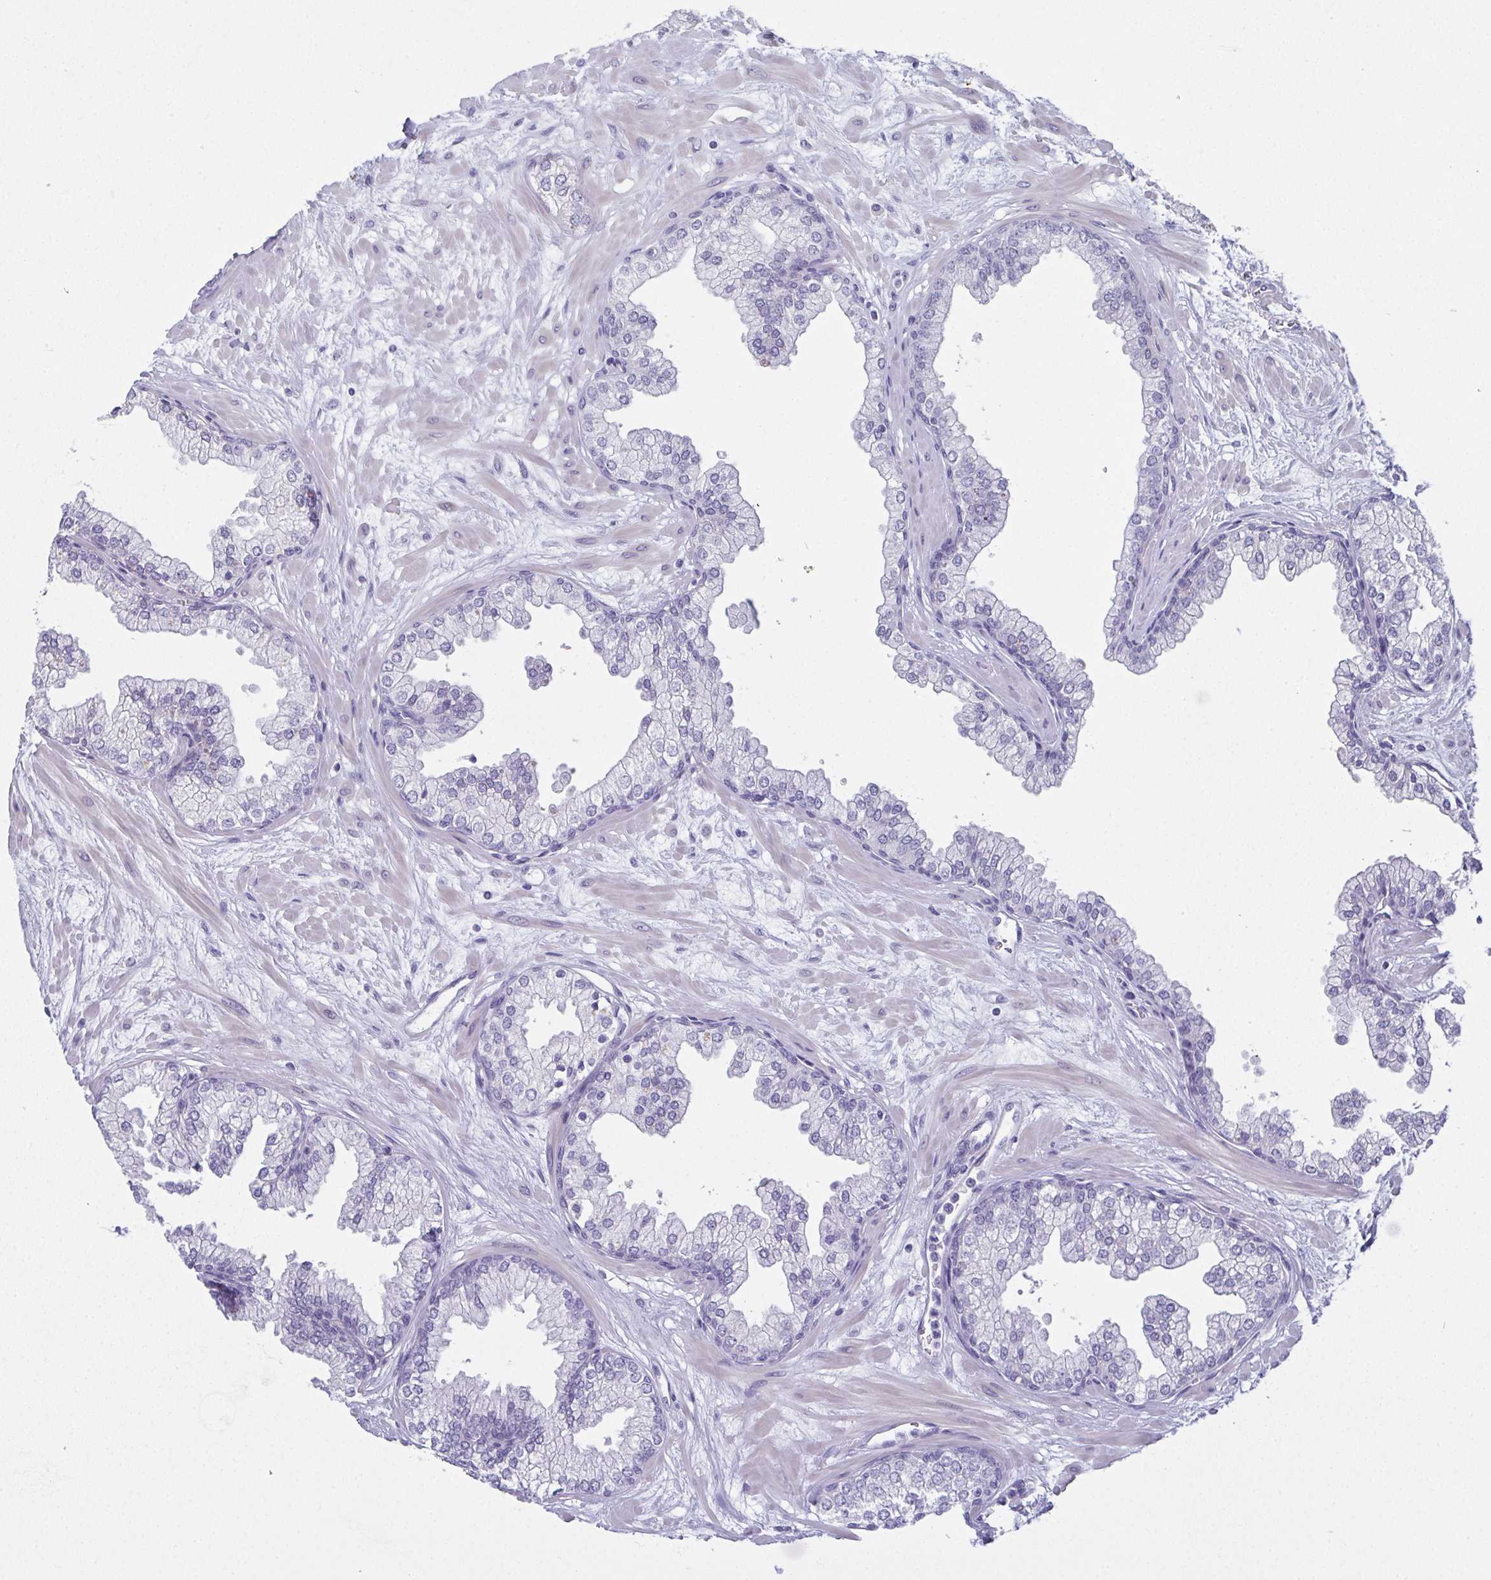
{"staining": {"intensity": "negative", "quantity": "none", "location": "none"}, "tissue": "prostate", "cell_type": "Glandular cells", "image_type": "normal", "snomed": [{"axis": "morphology", "description": "Normal tissue, NOS"}, {"axis": "topography", "description": "Prostate"}, {"axis": "topography", "description": "Peripheral nerve tissue"}], "caption": "The immunohistochemistry (IHC) histopathology image has no significant expression in glandular cells of prostate.", "gene": "SLC36A2", "patient": {"sex": "male", "age": 61}}